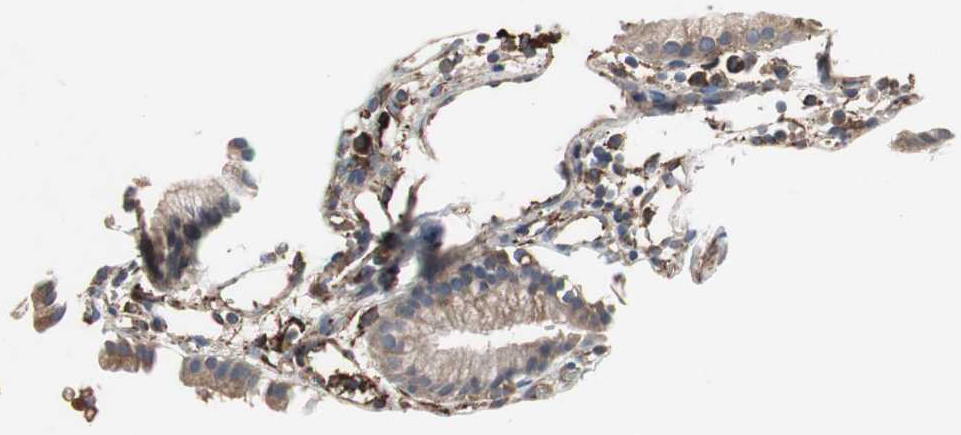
{"staining": {"intensity": "moderate", "quantity": ">75%", "location": "cytoplasmic/membranous"}, "tissue": "gallbladder", "cell_type": "Glandular cells", "image_type": "normal", "snomed": [{"axis": "morphology", "description": "Normal tissue, NOS"}, {"axis": "topography", "description": "Gallbladder"}], "caption": "A brown stain shows moderate cytoplasmic/membranous staining of a protein in glandular cells of benign gallbladder.", "gene": "CALU", "patient": {"sex": "male", "age": 65}}